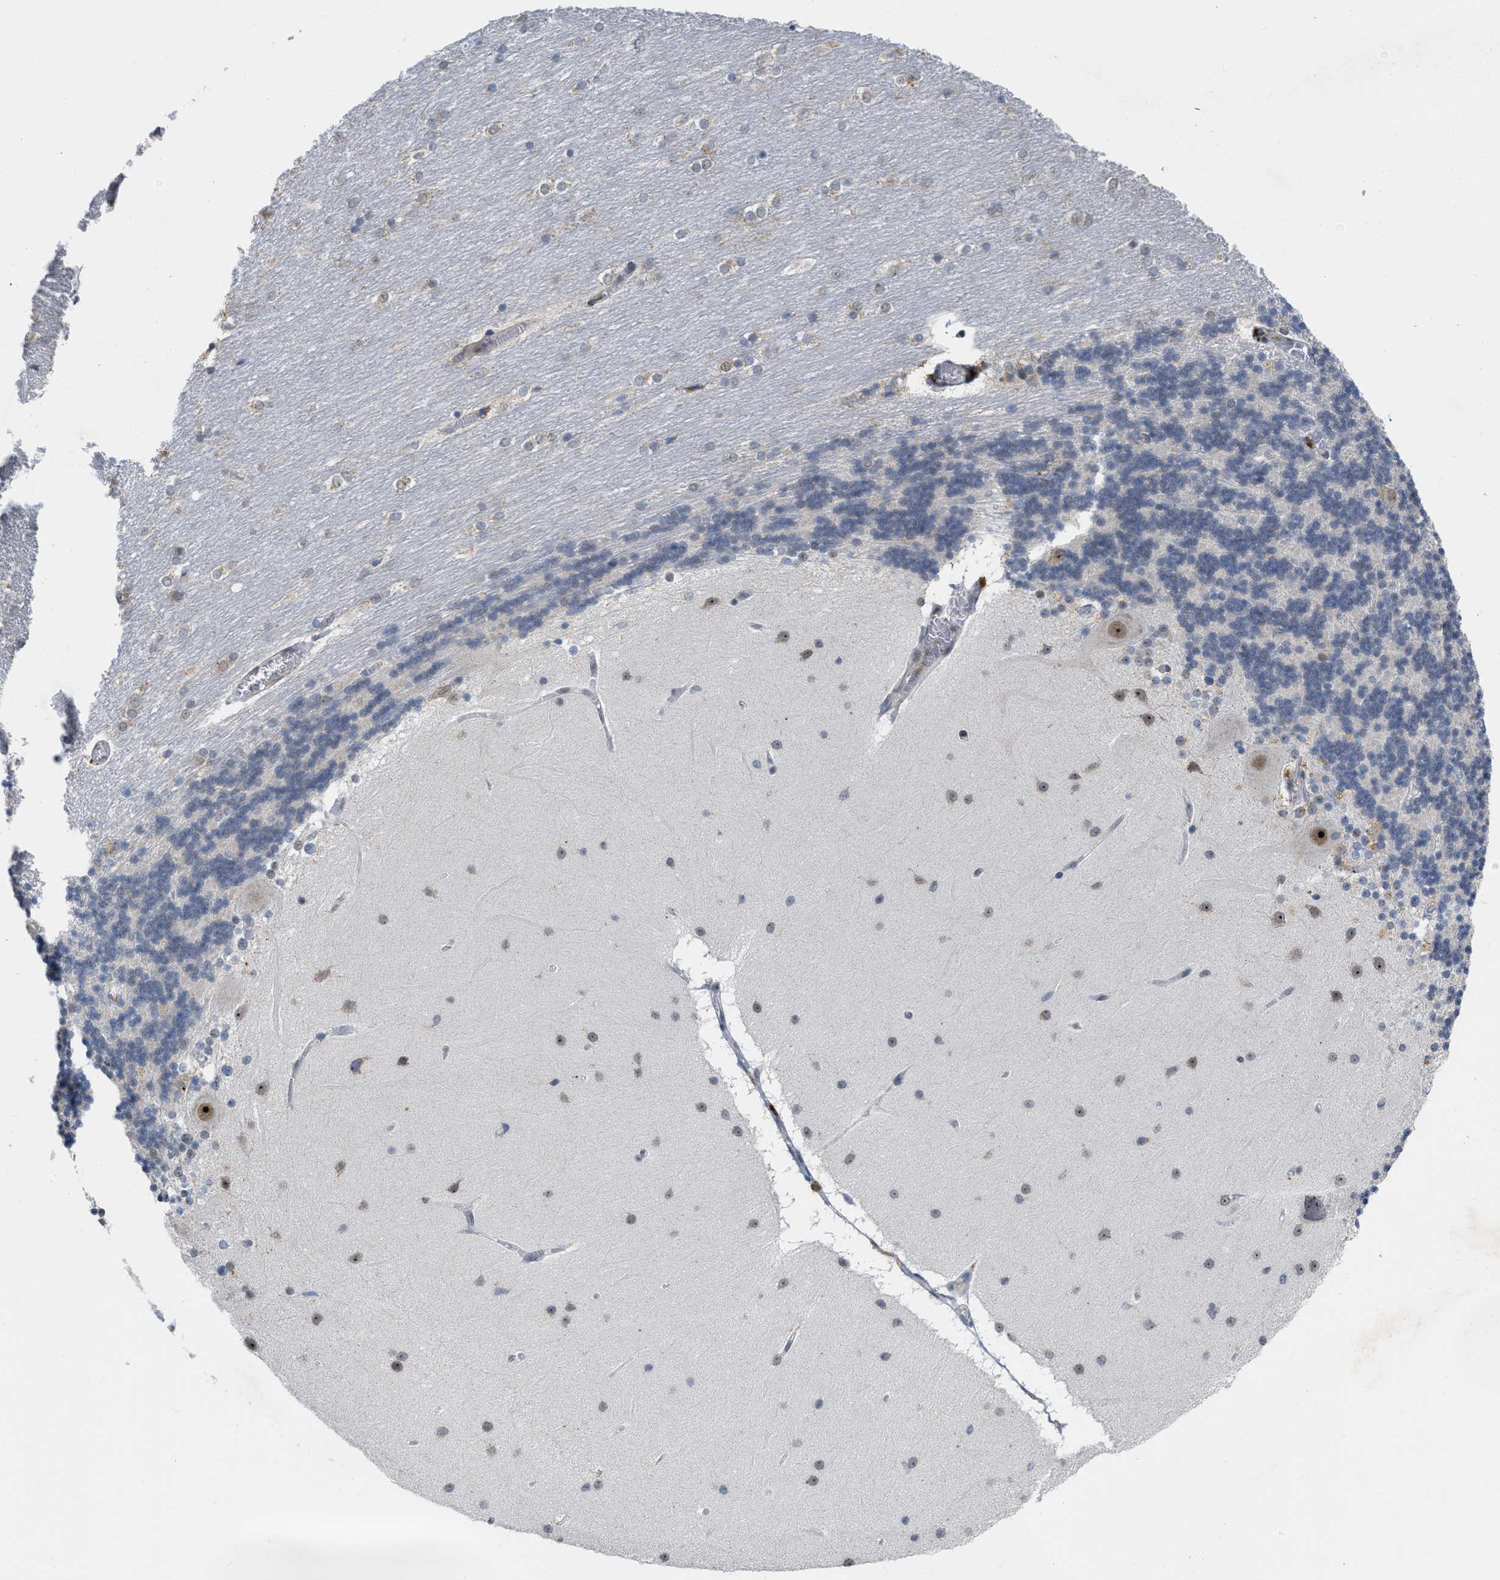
{"staining": {"intensity": "negative", "quantity": "none", "location": "none"}, "tissue": "cerebellum", "cell_type": "Cells in granular layer", "image_type": "normal", "snomed": [{"axis": "morphology", "description": "Normal tissue, NOS"}, {"axis": "topography", "description": "Cerebellum"}], "caption": "A high-resolution histopathology image shows immunohistochemistry (IHC) staining of unremarkable cerebellum, which shows no significant expression in cells in granular layer. Brightfield microscopy of IHC stained with DAB (3,3'-diaminobenzidine) (brown) and hematoxylin (blue), captured at high magnification.", "gene": "ELAC2", "patient": {"sex": "female", "age": 54}}